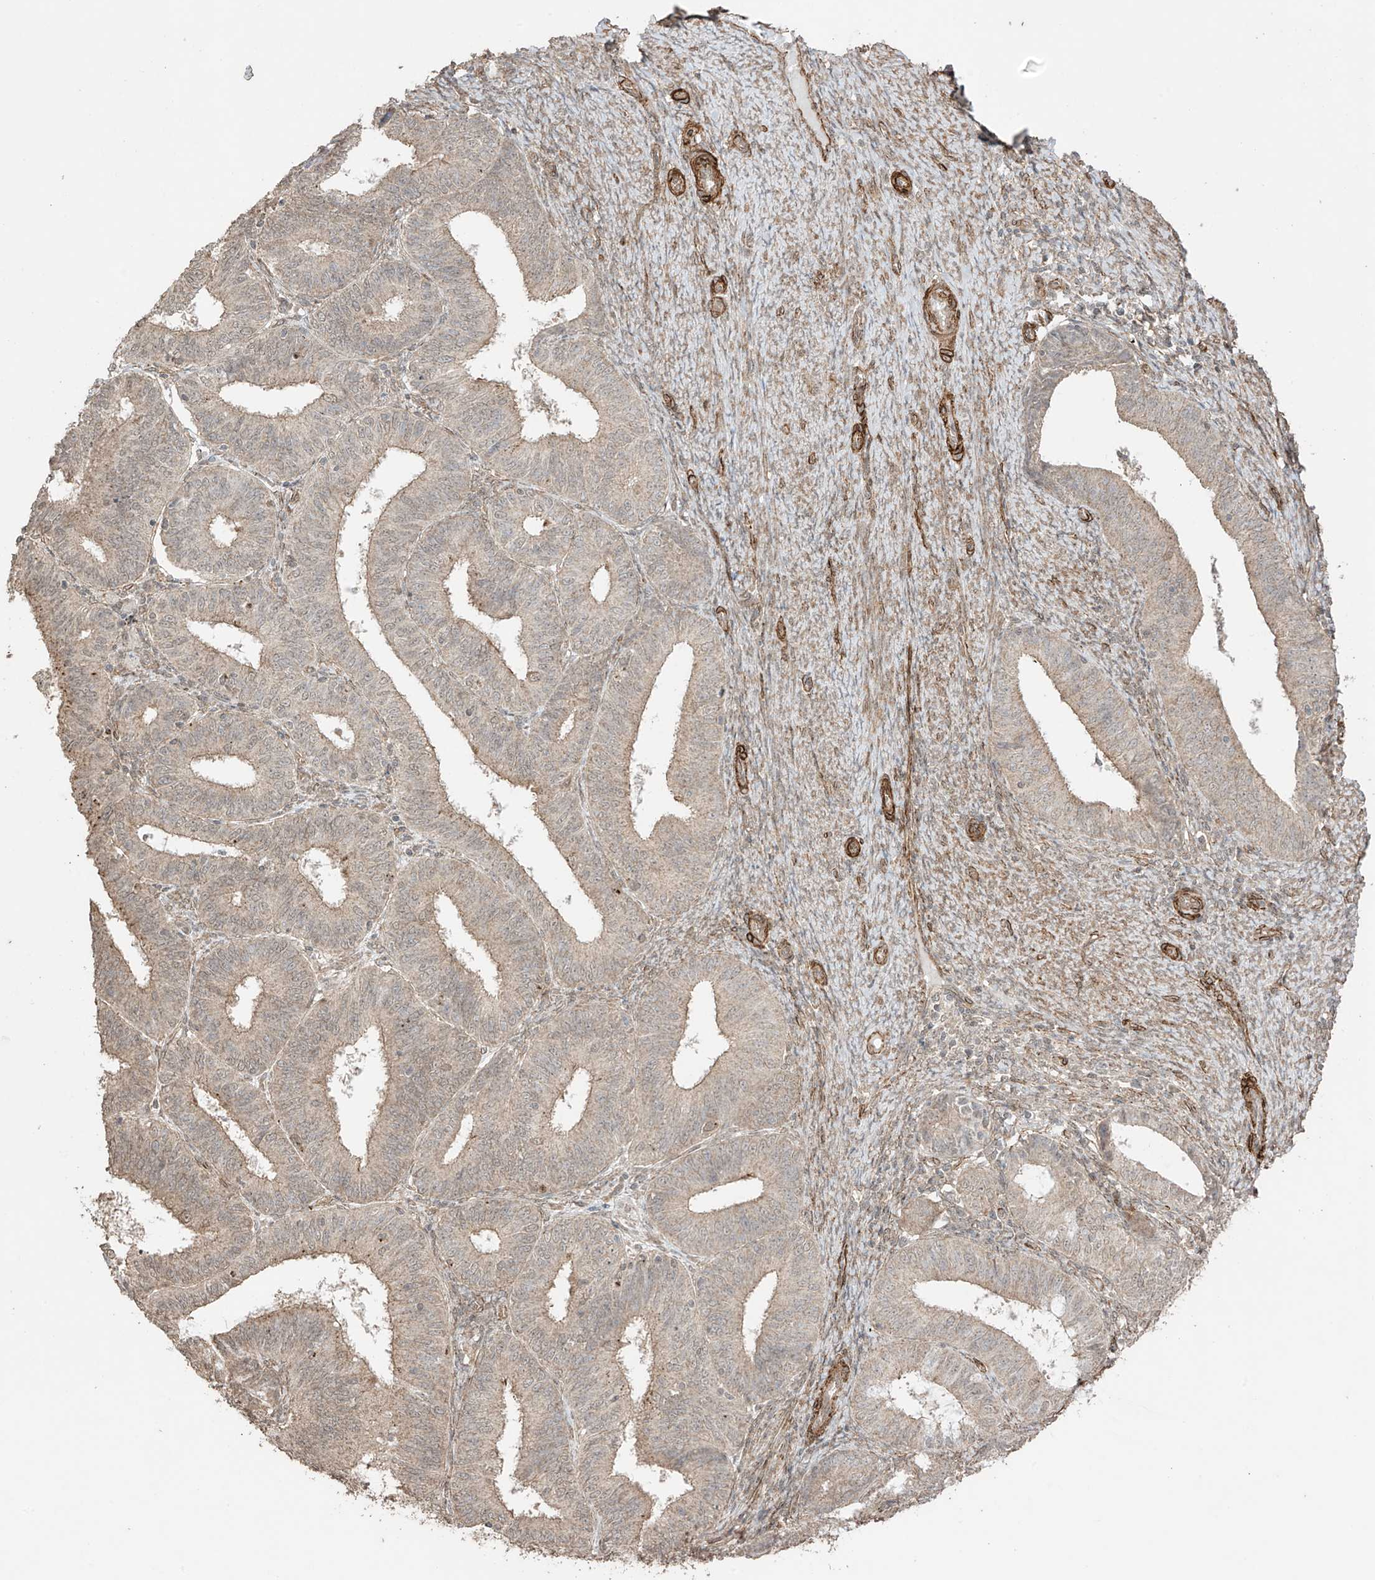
{"staining": {"intensity": "weak", "quantity": ">75%", "location": "cytoplasmic/membranous"}, "tissue": "endometrial cancer", "cell_type": "Tumor cells", "image_type": "cancer", "snomed": [{"axis": "morphology", "description": "Adenocarcinoma, NOS"}, {"axis": "topography", "description": "Endometrium"}], "caption": "Endometrial cancer was stained to show a protein in brown. There is low levels of weak cytoplasmic/membranous staining in approximately >75% of tumor cells.", "gene": "TTLL5", "patient": {"sex": "female", "age": 51}}